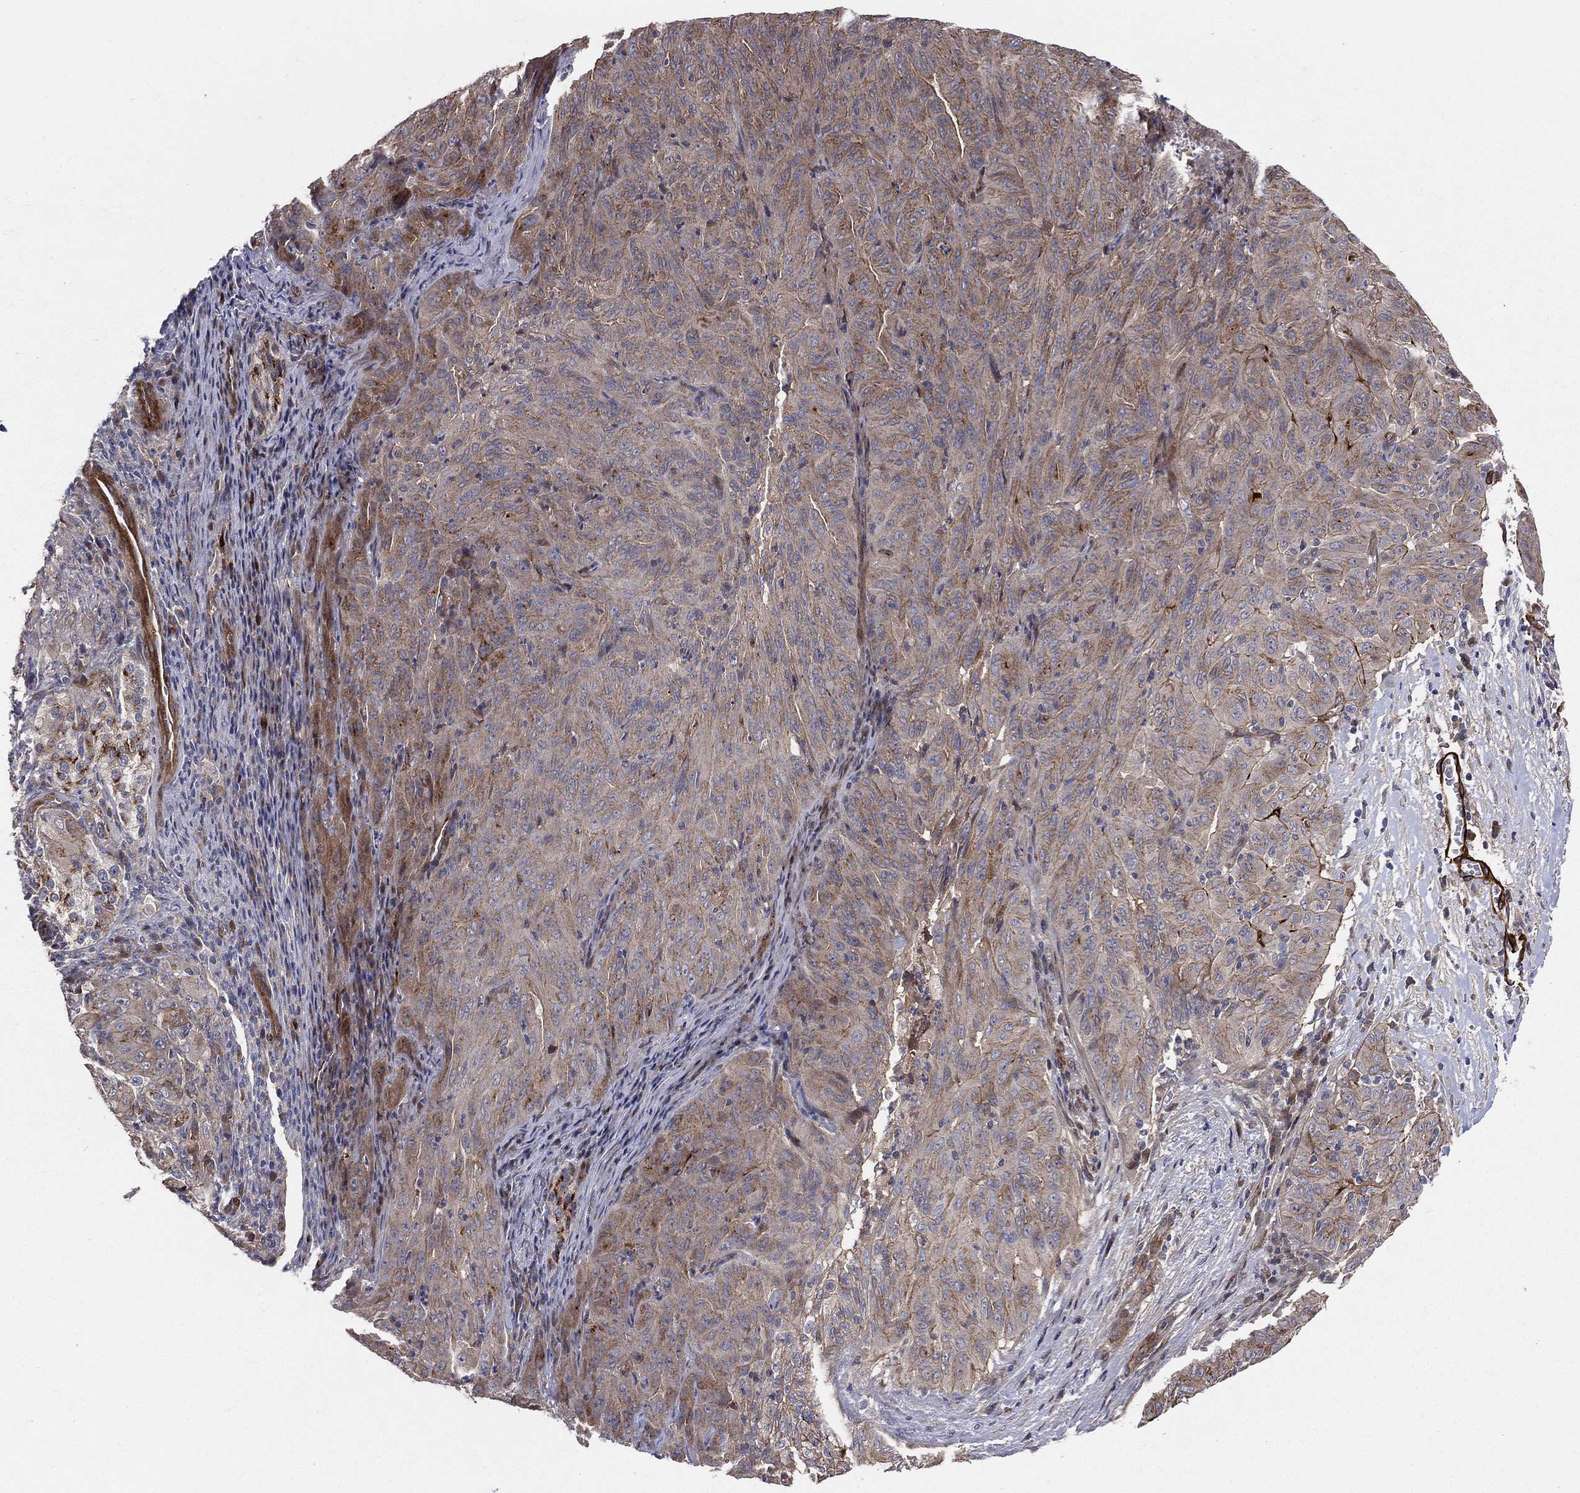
{"staining": {"intensity": "moderate", "quantity": "25%-75%", "location": "cytoplasmic/membranous"}, "tissue": "pancreatic cancer", "cell_type": "Tumor cells", "image_type": "cancer", "snomed": [{"axis": "morphology", "description": "Adenocarcinoma, NOS"}, {"axis": "topography", "description": "Pancreas"}], "caption": "Moderate cytoplasmic/membranous protein staining is identified in about 25%-75% of tumor cells in pancreatic cancer (adenocarcinoma).", "gene": "ENTPD1", "patient": {"sex": "male", "age": 63}}